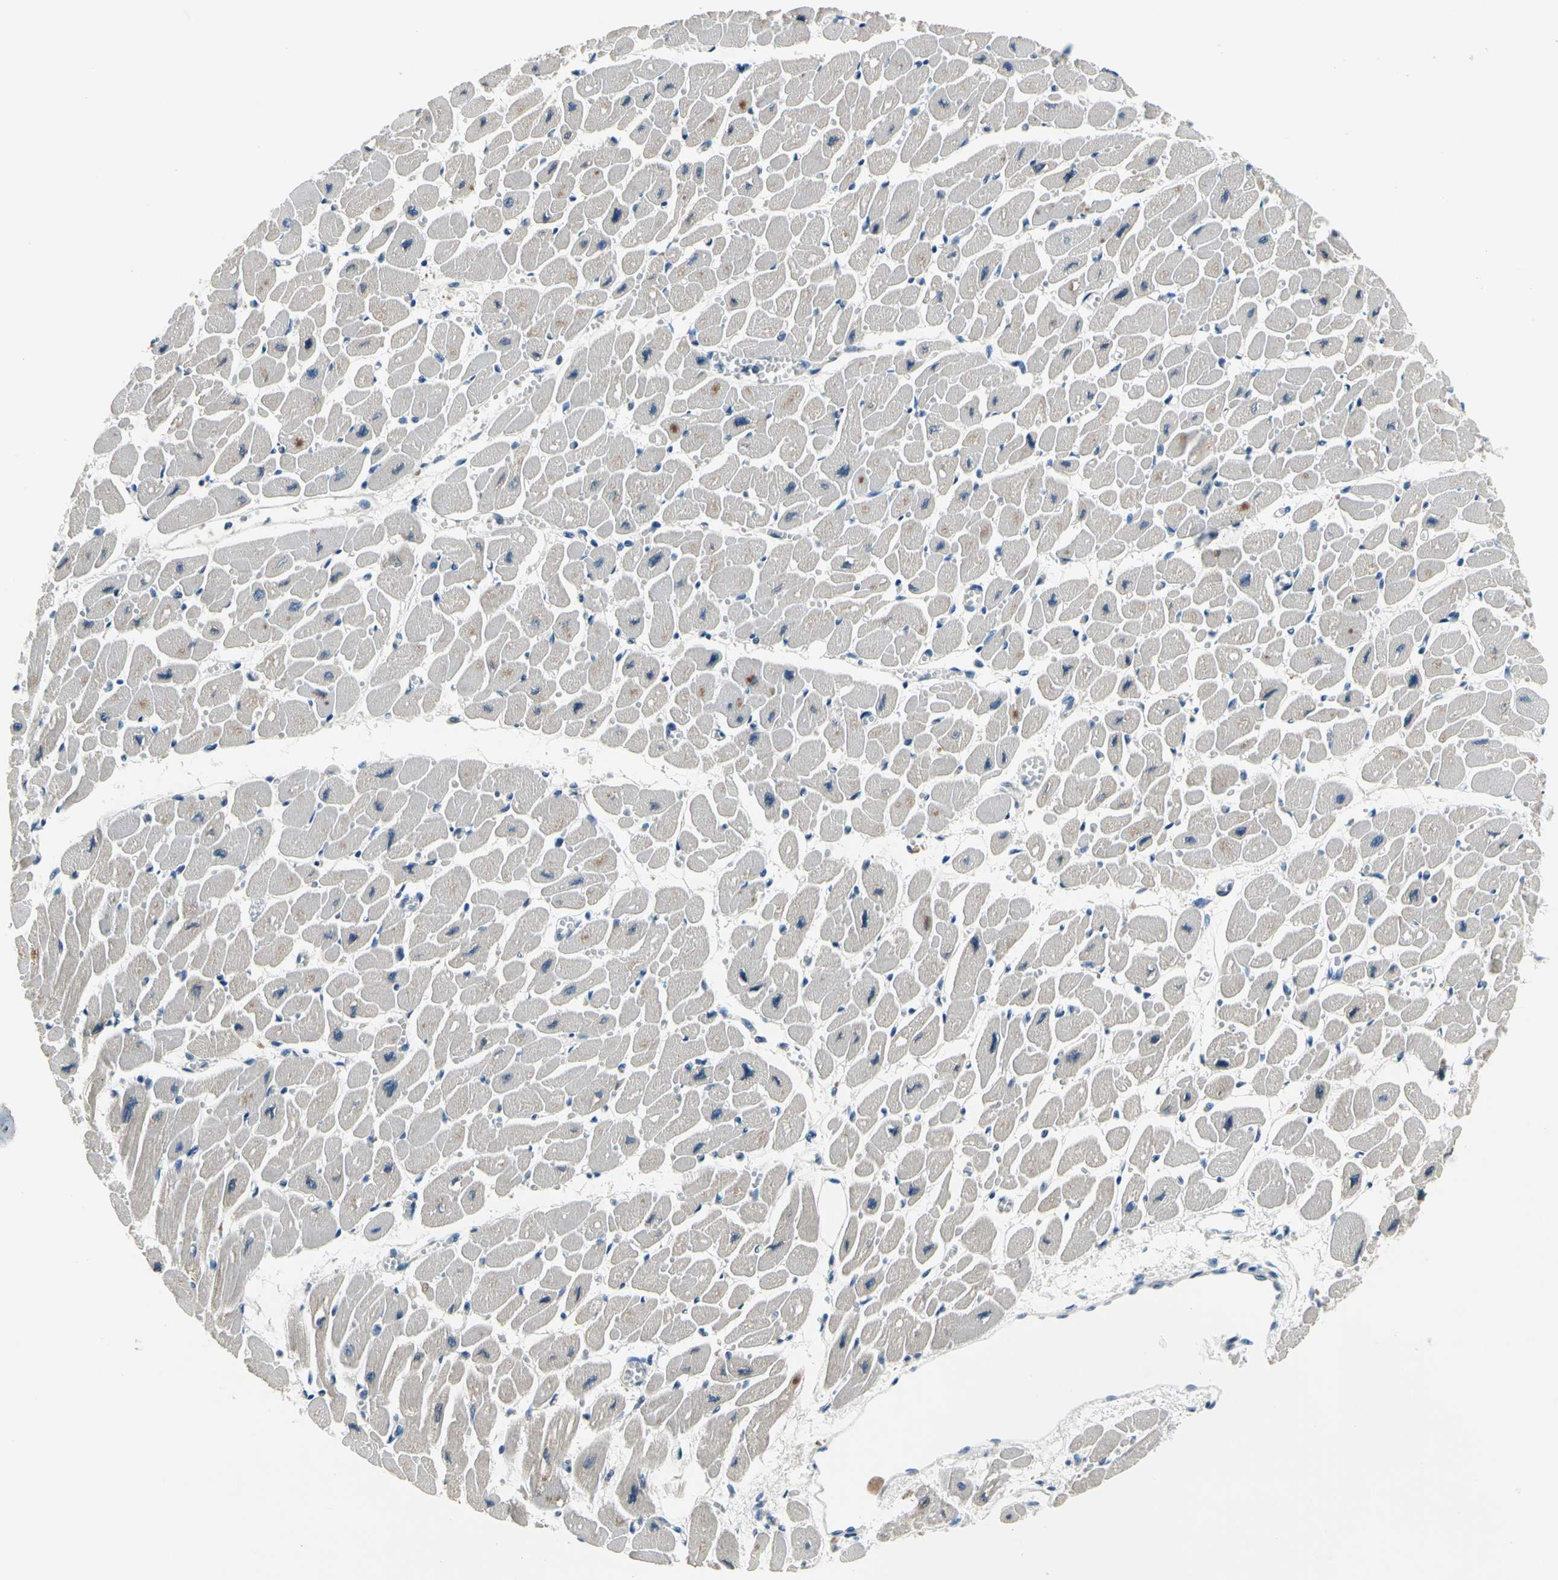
{"staining": {"intensity": "weak", "quantity": "<25%", "location": "cytoplasmic/membranous"}, "tissue": "heart muscle", "cell_type": "Cardiomyocytes", "image_type": "normal", "snomed": [{"axis": "morphology", "description": "Normal tissue, NOS"}, {"axis": "topography", "description": "Heart"}], "caption": "This photomicrograph is of normal heart muscle stained with immunohistochemistry (IHC) to label a protein in brown with the nuclei are counter-stained blue. There is no expression in cardiomyocytes.", "gene": "SELENOK", "patient": {"sex": "female", "age": 54}}